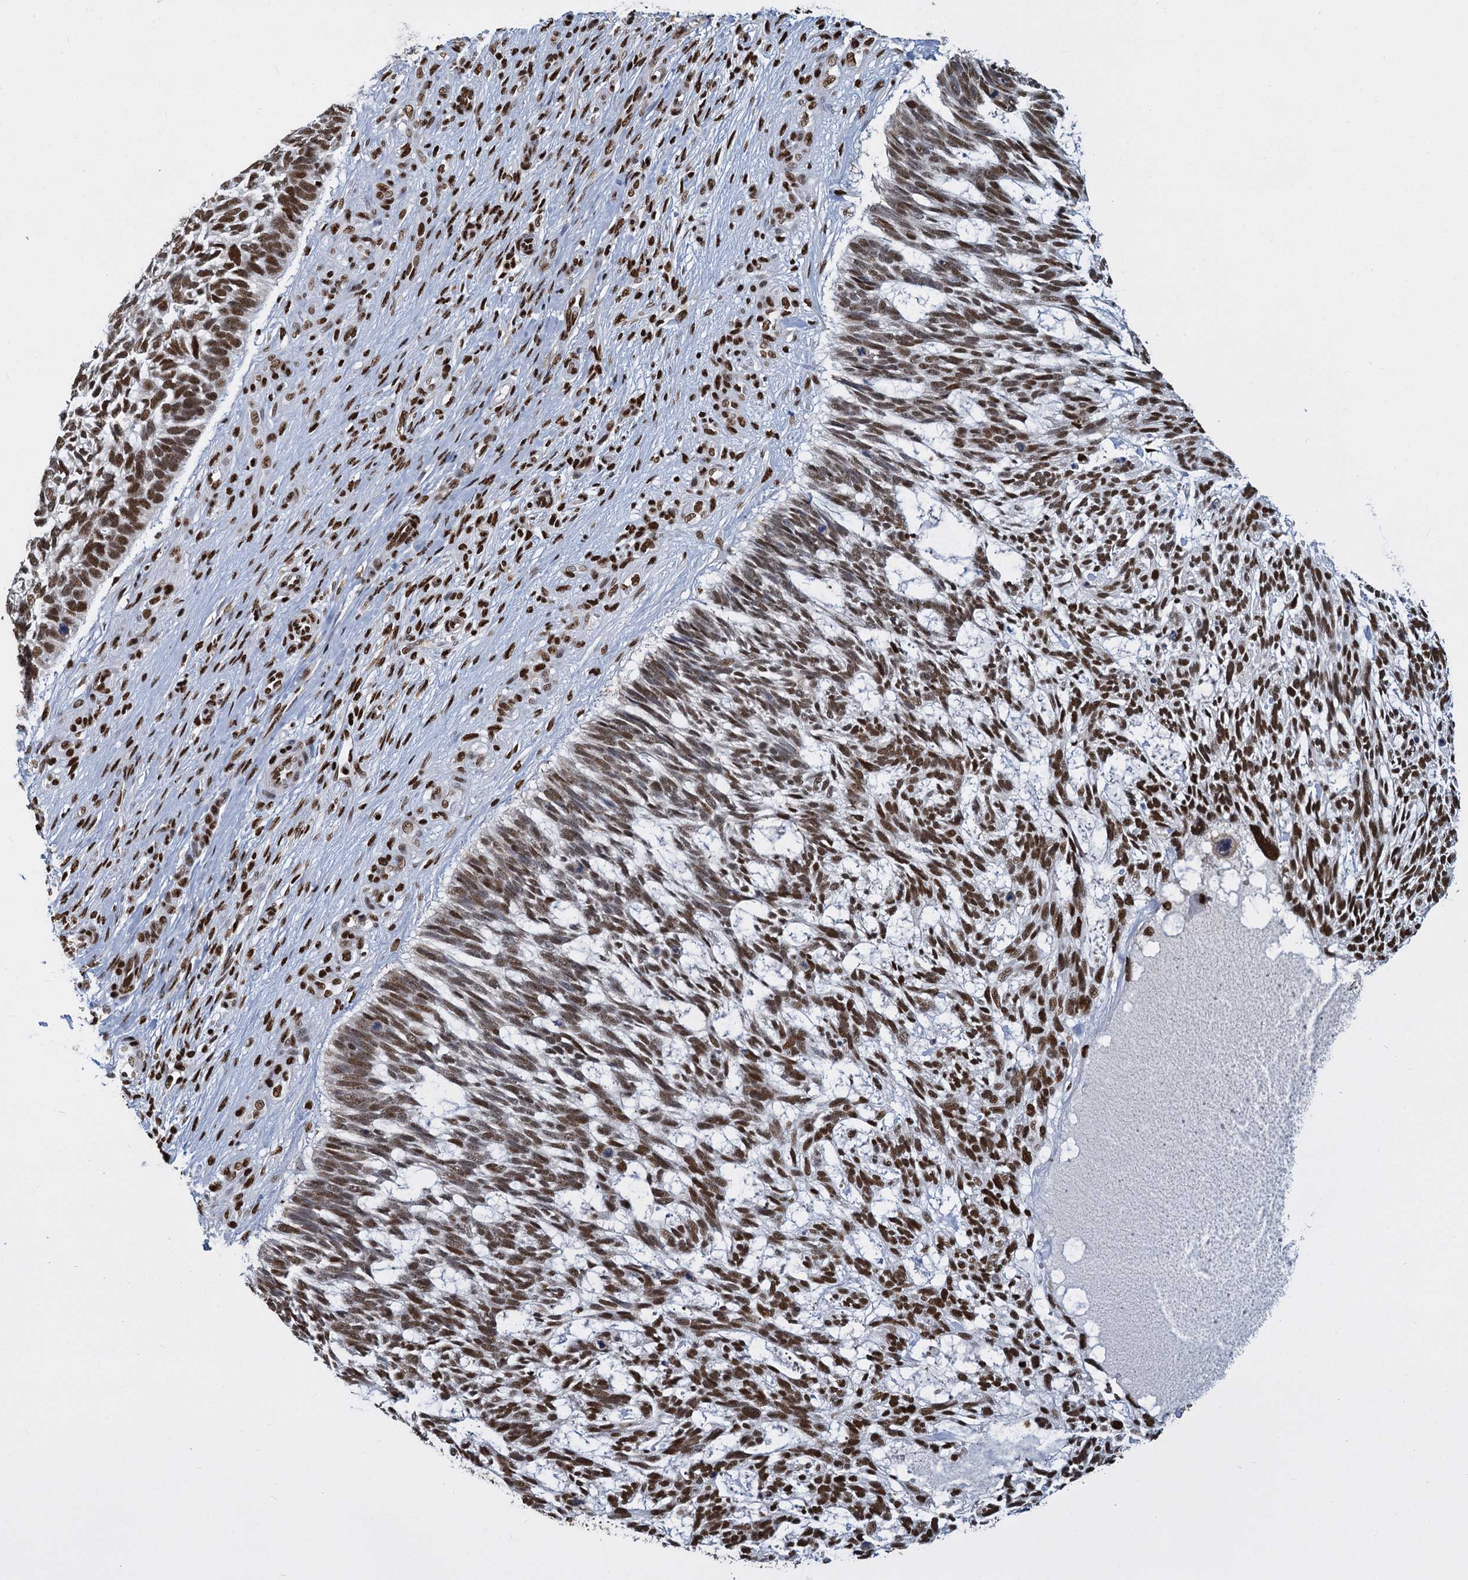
{"staining": {"intensity": "strong", "quantity": ">75%", "location": "nuclear"}, "tissue": "skin cancer", "cell_type": "Tumor cells", "image_type": "cancer", "snomed": [{"axis": "morphology", "description": "Basal cell carcinoma"}, {"axis": "topography", "description": "Skin"}], "caption": "Skin cancer stained with immunohistochemistry reveals strong nuclear staining in approximately >75% of tumor cells.", "gene": "DCPS", "patient": {"sex": "male", "age": 88}}